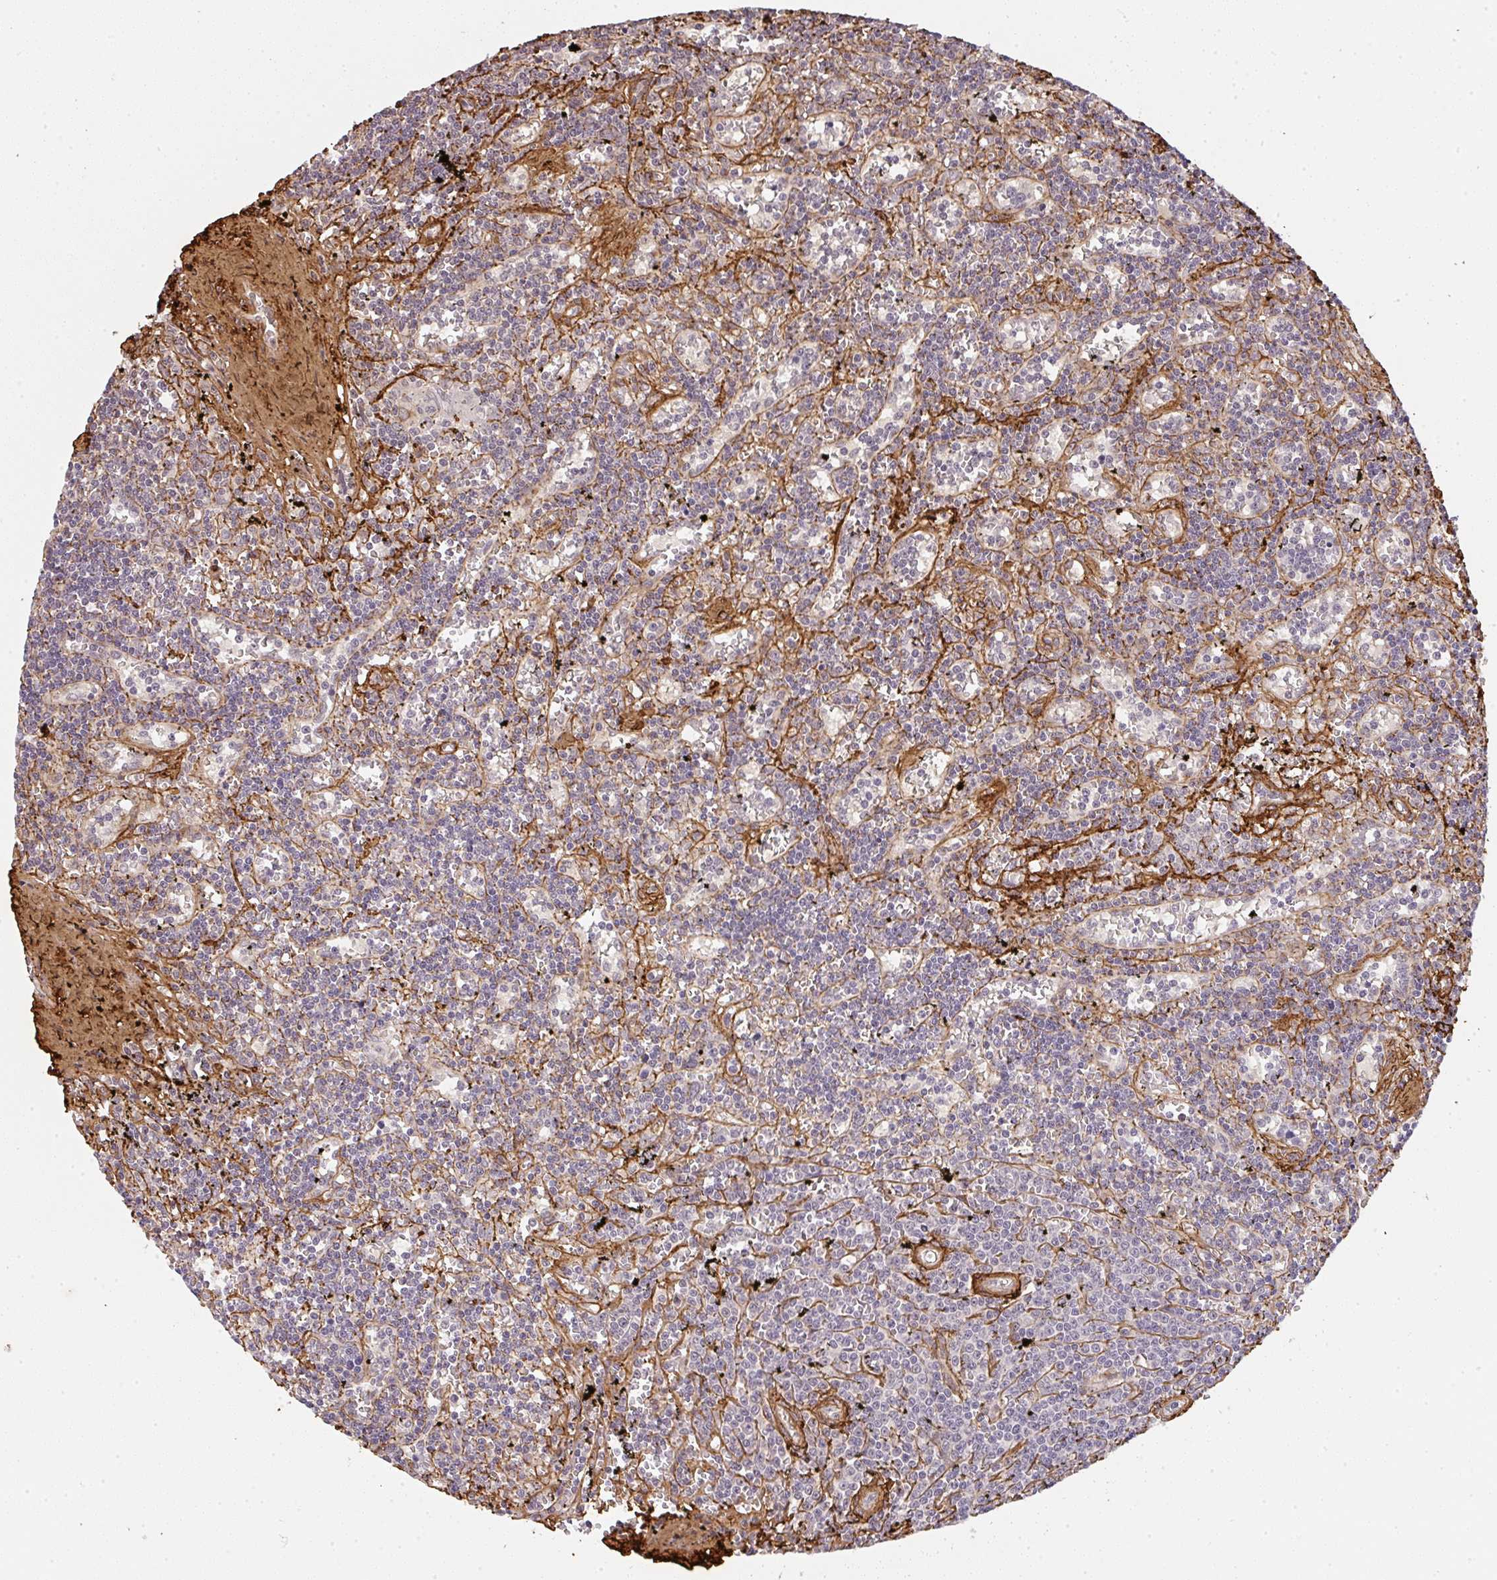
{"staining": {"intensity": "negative", "quantity": "none", "location": "none"}, "tissue": "lymphoma", "cell_type": "Tumor cells", "image_type": "cancer", "snomed": [{"axis": "morphology", "description": "Malignant lymphoma, non-Hodgkin's type, Low grade"}, {"axis": "topography", "description": "Spleen"}], "caption": "An image of low-grade malignant lymphoma, non-Hodgkin's type stained for a protein reveals no brown staining in tumor cells.", "gene": "COL3A1", "patient": {"sex": "male", "age": 60}}